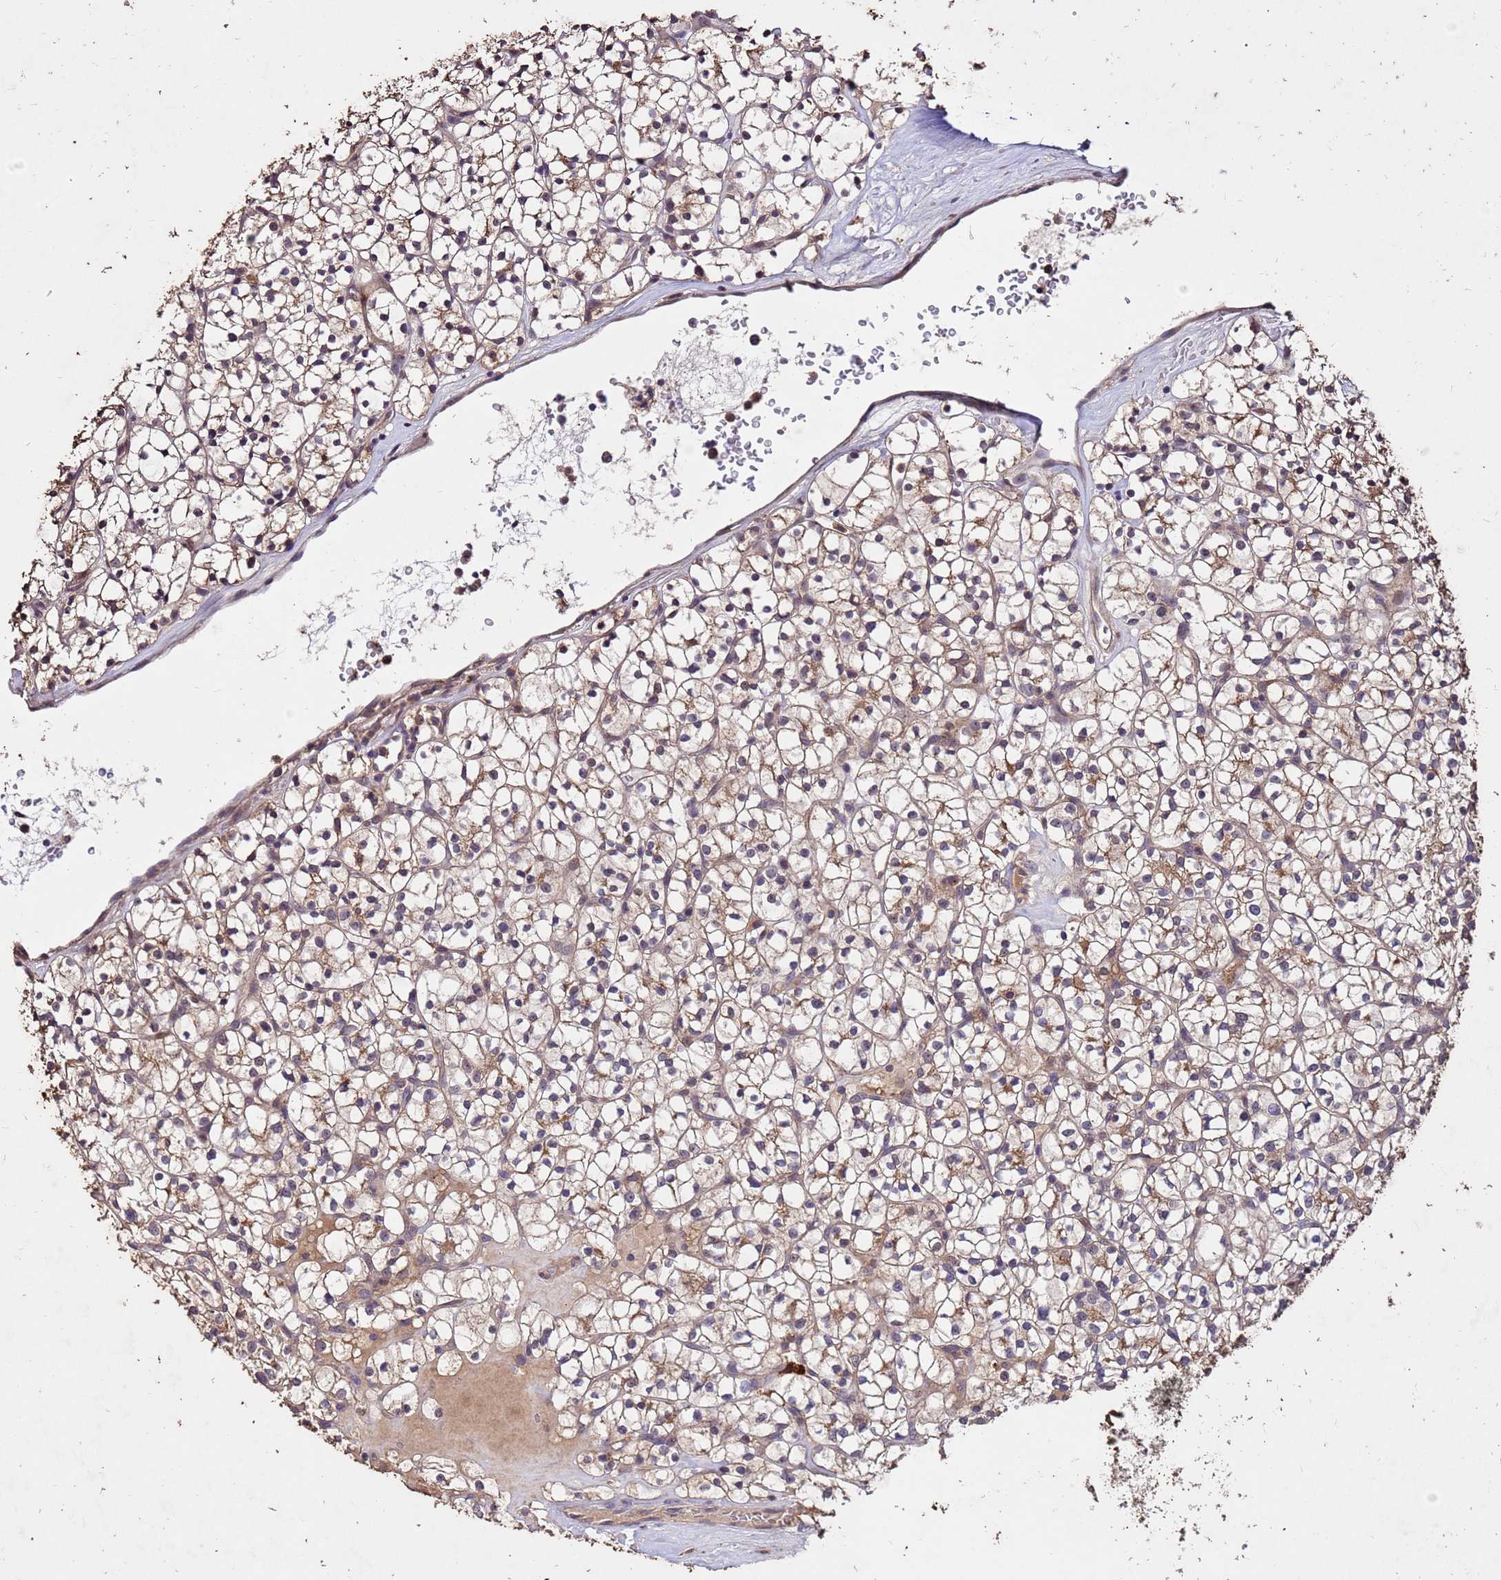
{"staining": {"intensity": "weak", "quantity": ">75%", "location": "cytoplasmic/membranous"}, "tissue": "renal cancer", "cell_type": "Tumor cells", "image_type": "cancer", "snomed": [{"axis": "morphology", "description": "Adenocarcinoma, NOS"}, {"axis": "topography", "description": "Kidney"}], "caption": "IHC photomicrograph of renal adenocarcinoma stained for a protein (brown), which displays low levels of weak cytoplasmic/membranous staining in about >75% of tumor cells.", "gene": "TOR4A", "patient": {"sex": "female", "age": 64}}